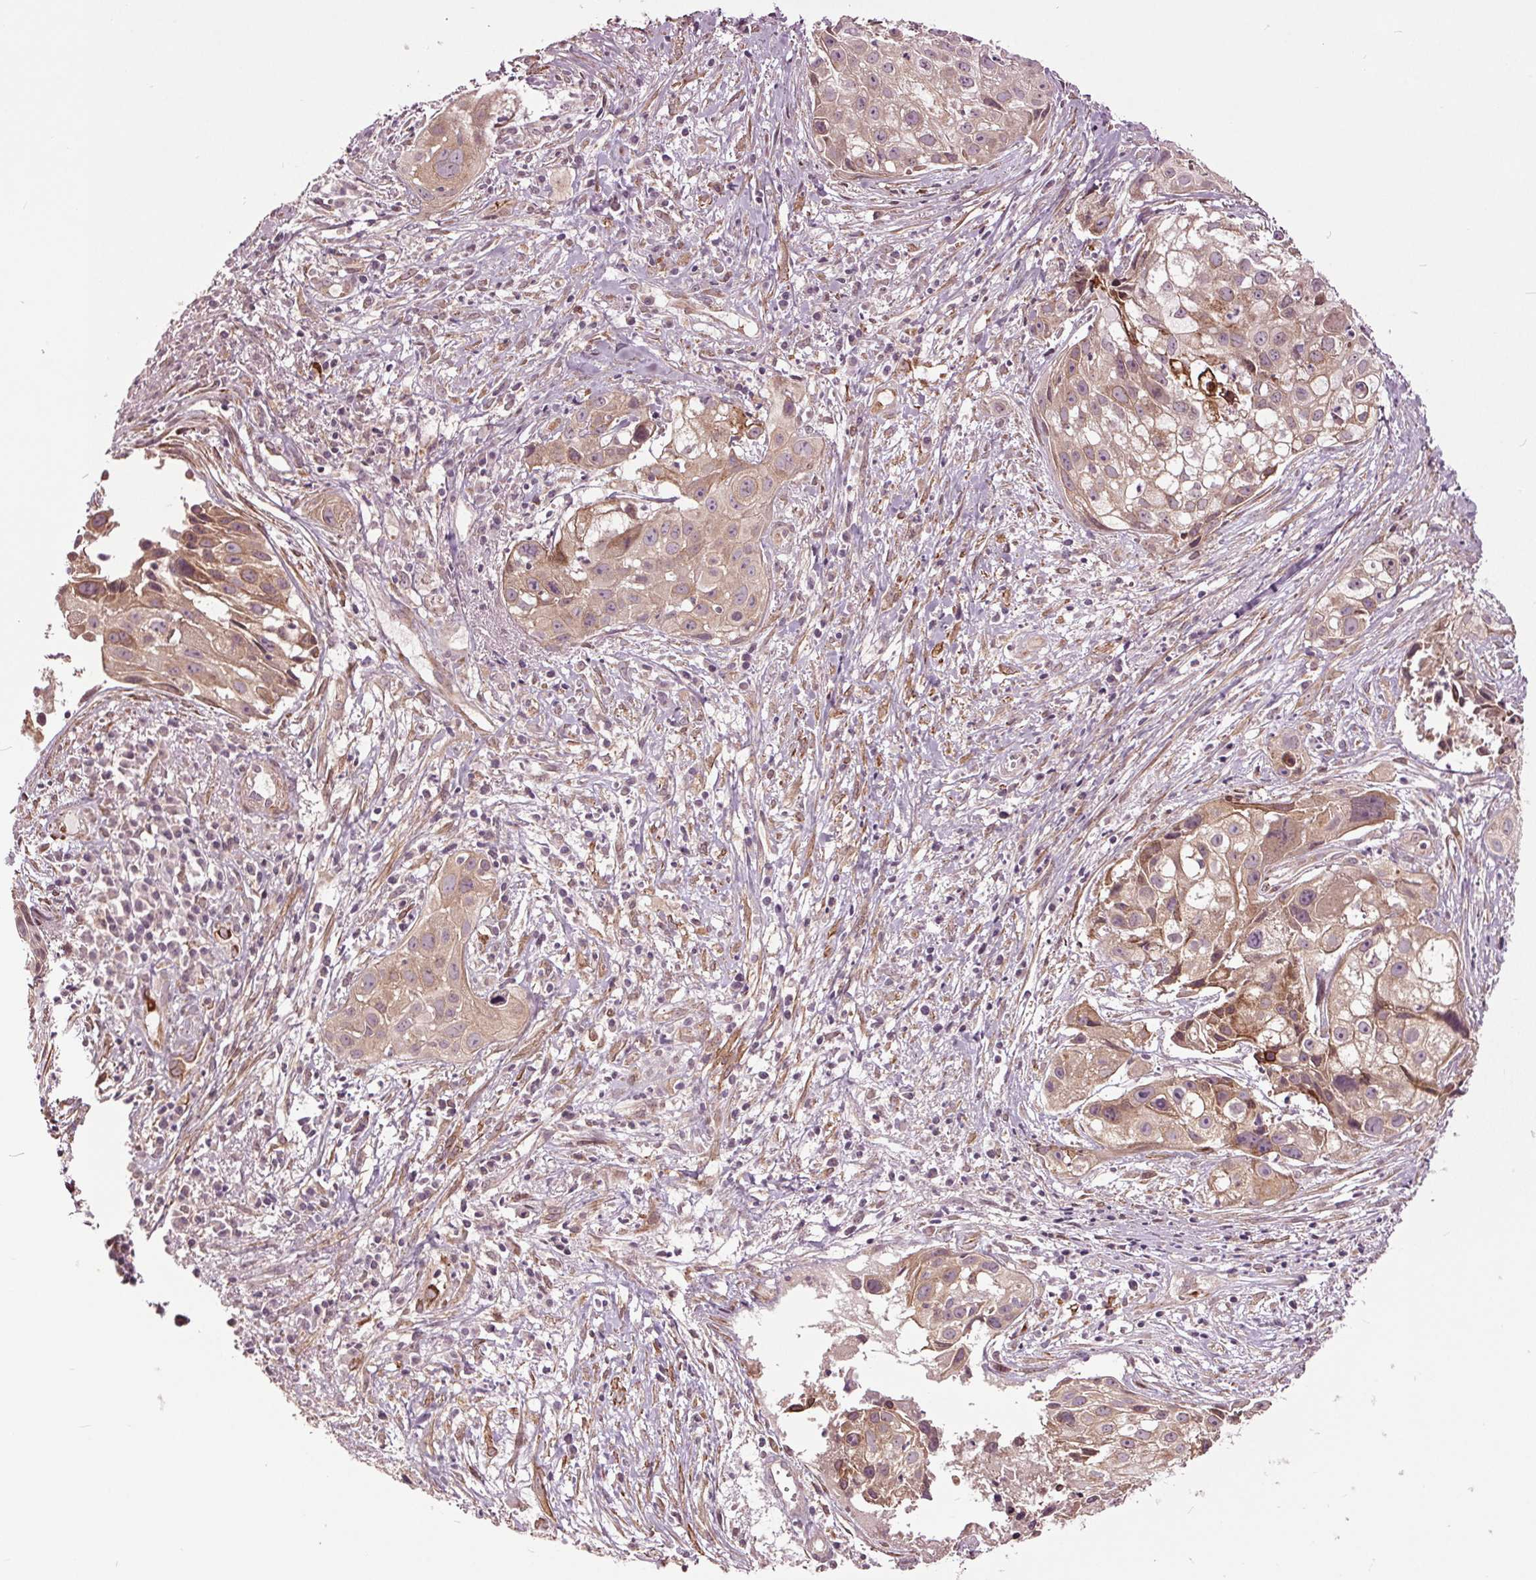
{"staining": {"intensity": "weak", "quantity": "25%-75%", "location": "cytoplasmic/membranous"}, "tissue": "cervical cancer", "cell_type": "Tumor cells", "image_type": "cancer", "snomed": [{"axis": "morphology", "description": "Squamous cell carcinoma, NOS"}, {"axis": "topography", "description": "Cervix"}], "caption": "A histopathology image of human cervical cancer stained for a protein reveals weak cytoplasmic/membranous brown staining in tumor cells.", "gene": "HAUS5", "patient": {"sex": "female", "age": 53}}